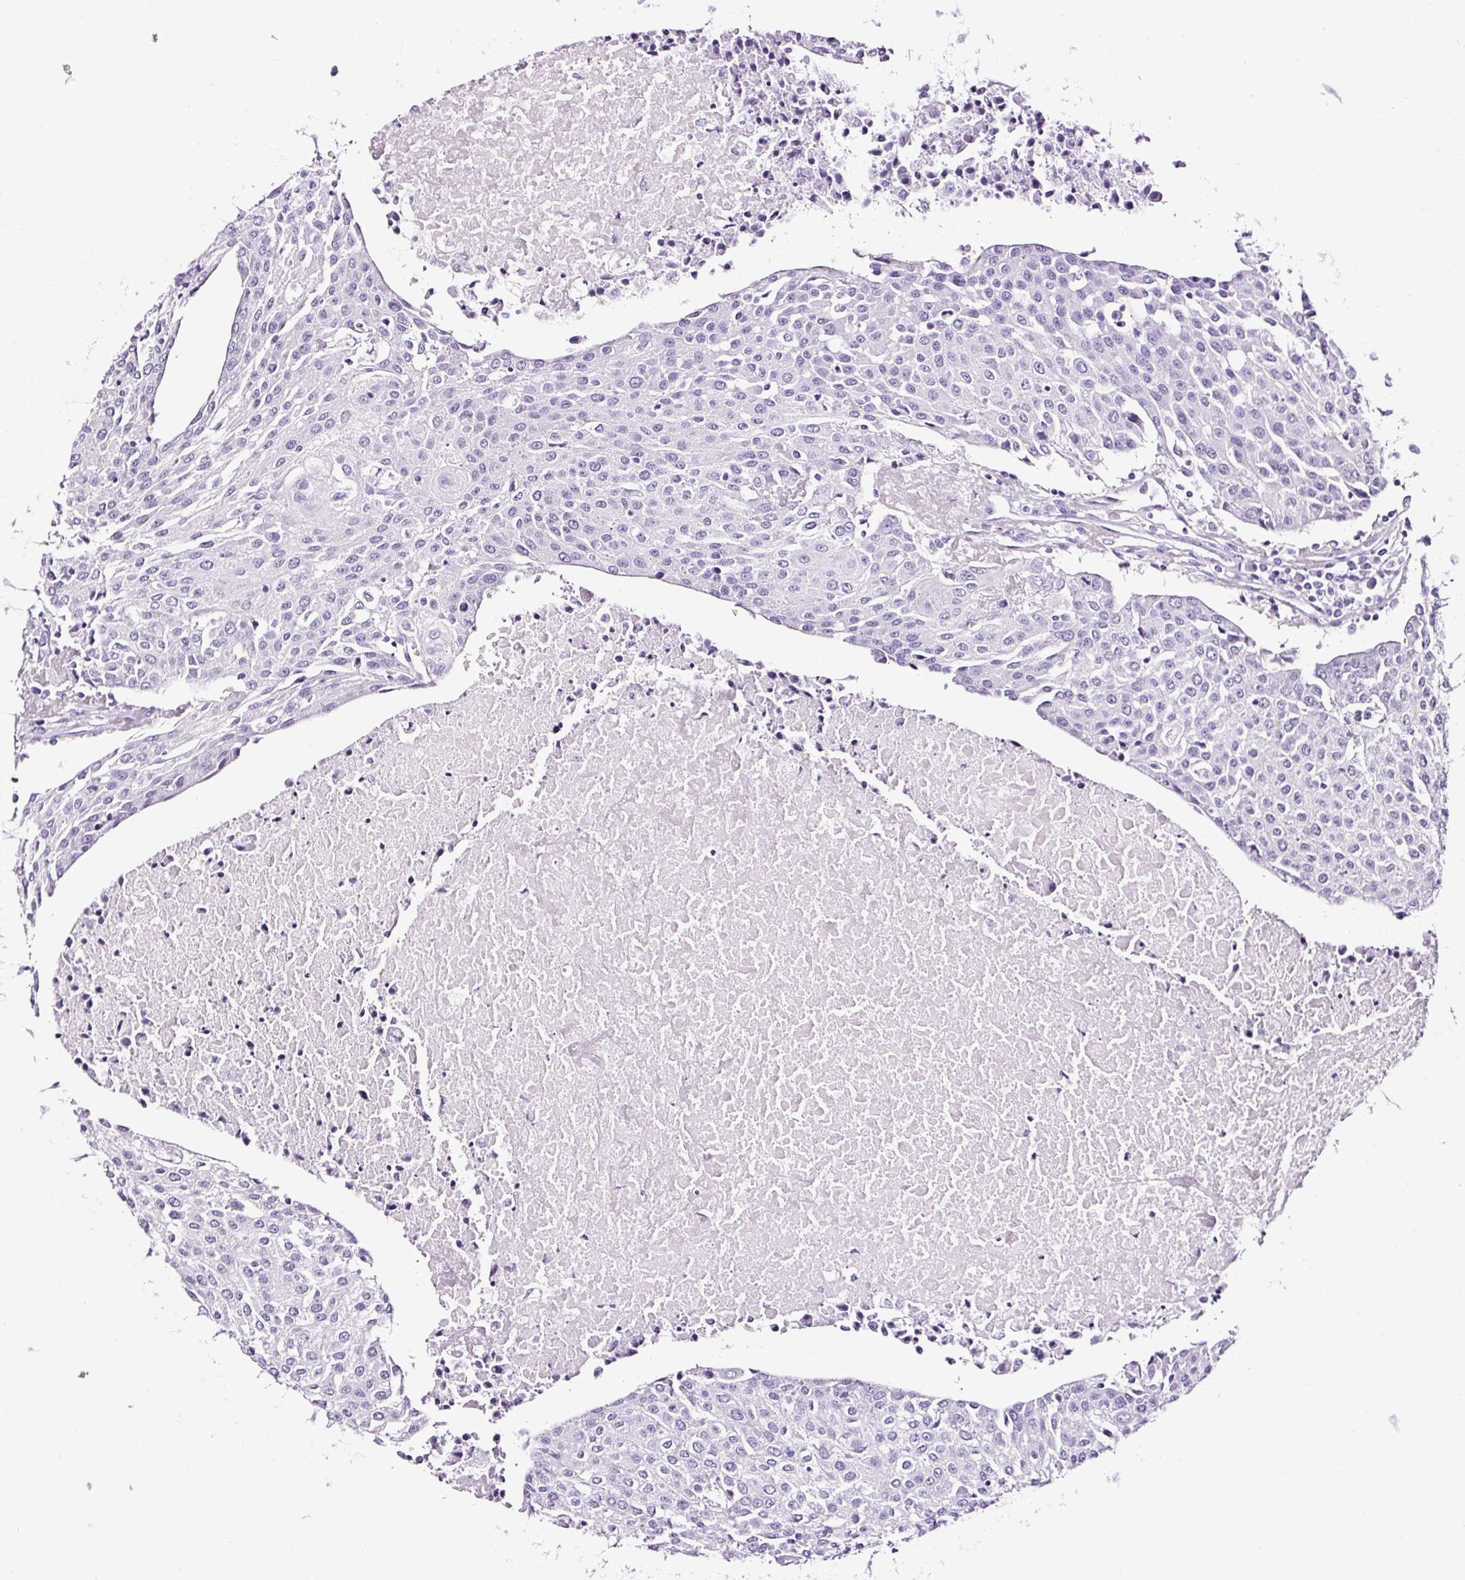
{"staining": {"intensity": "negative", "quantity": "none", "location": "none"}, "tissue": "urothelial cancer", "cell_type": "Tumor cells", "image_type": "cancer", "snomed": [{"axis": "morphology", "description": "Urothelial carcinoma, High grade"}, {"axis": "topography", "description": "Urinary bladder"}], "caption": "Immunohistochemistry (IHC) of human urothelial cancer displays no staining in tumor cells. The staining was performed using DAB to visualize the protein expression in brown, while the nuclei were stained in blue with hematoxylin (Magnification: 20x).", "gene": "NPHS2", "patient": {"sex": "female", "age": 85}}